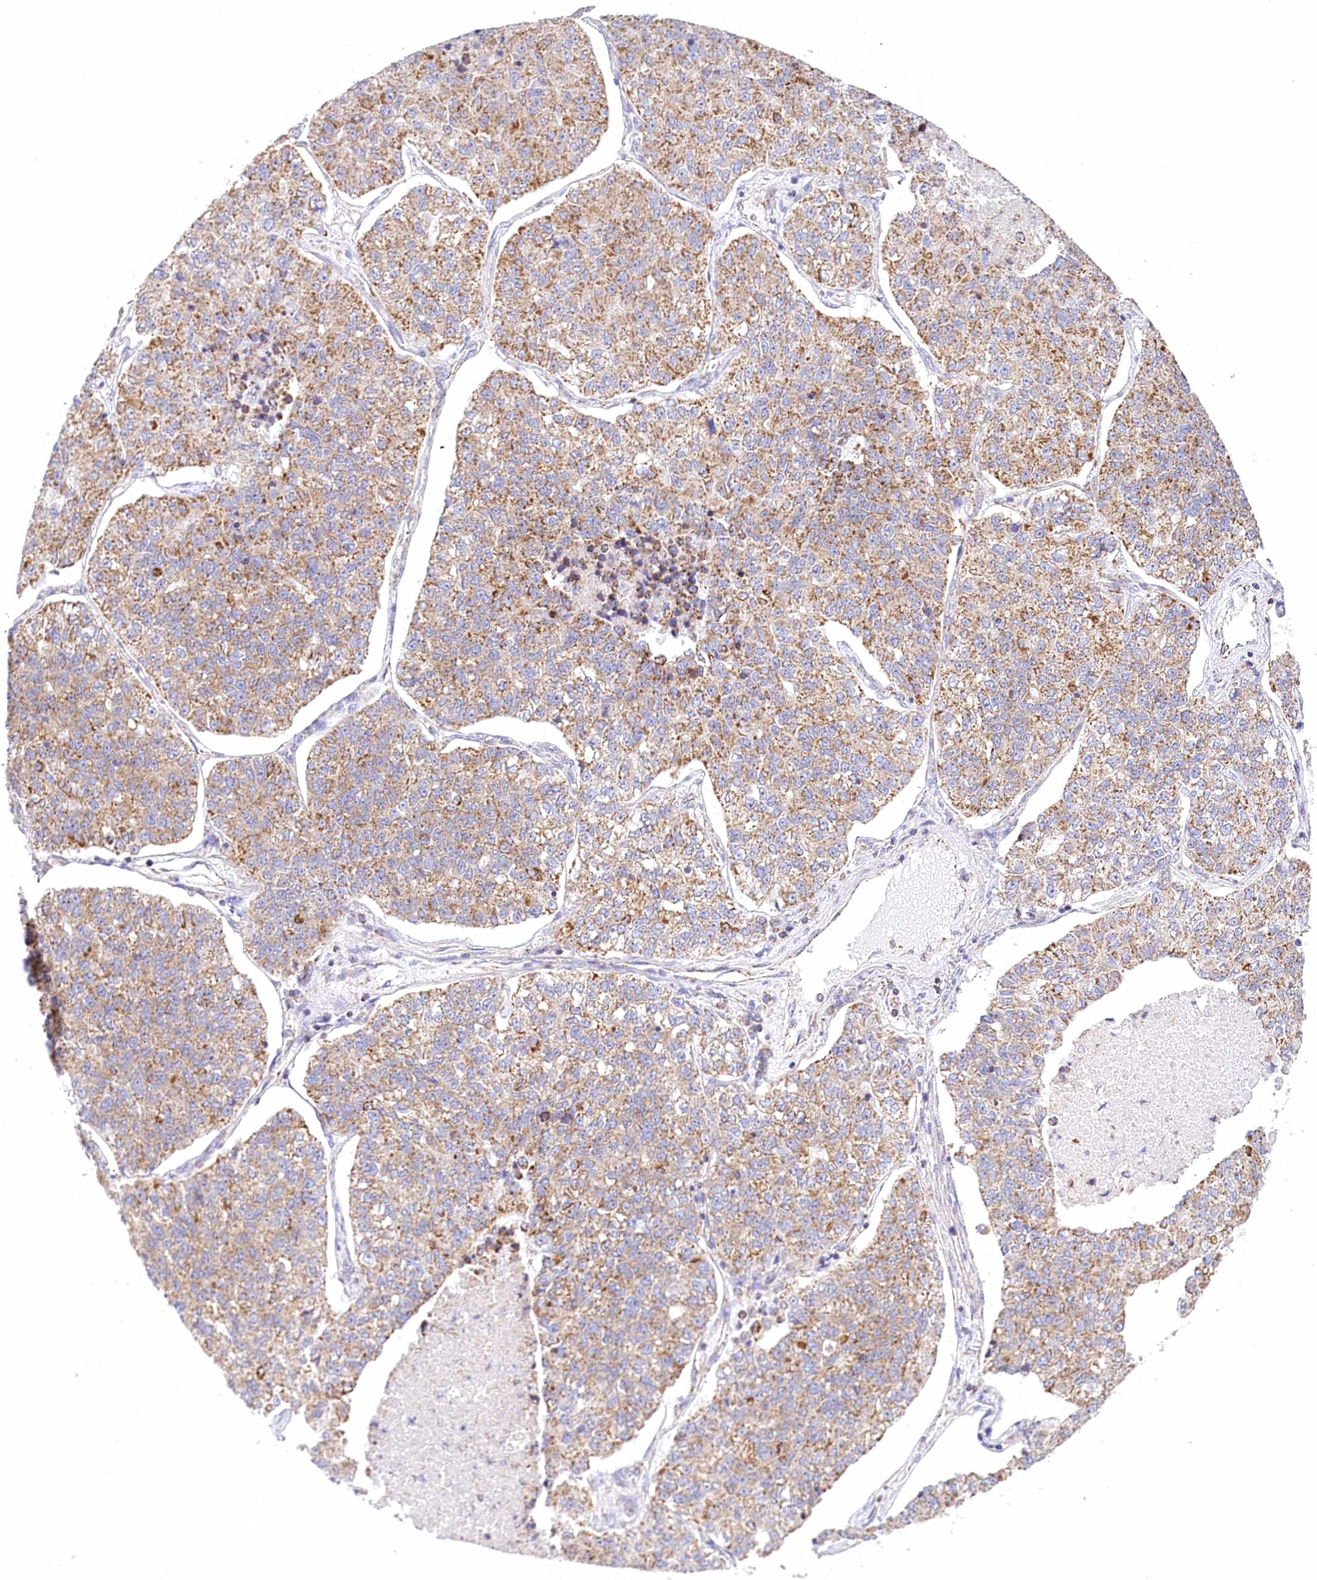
{"staining": {"intensity": "moderate", "quantity": ">75%", "location": "cytoplasmic/membranous"}, "tissue": "lung cancer", "cell_type": "Tumor cells", "image_type": "cancer", "snomed": [{"axis": "morphology", "description": "Adenocarcinoma, NOS"}, {"axis": "topography", "description": "Lung"}], "caption": "Adenocarcinoma (lung) tissue displays moderate cytoplasmic/membranous expression in approximately >75% of tumor cells", "gene": "LSS", "patient": {"sex": "male", "age": 49}}